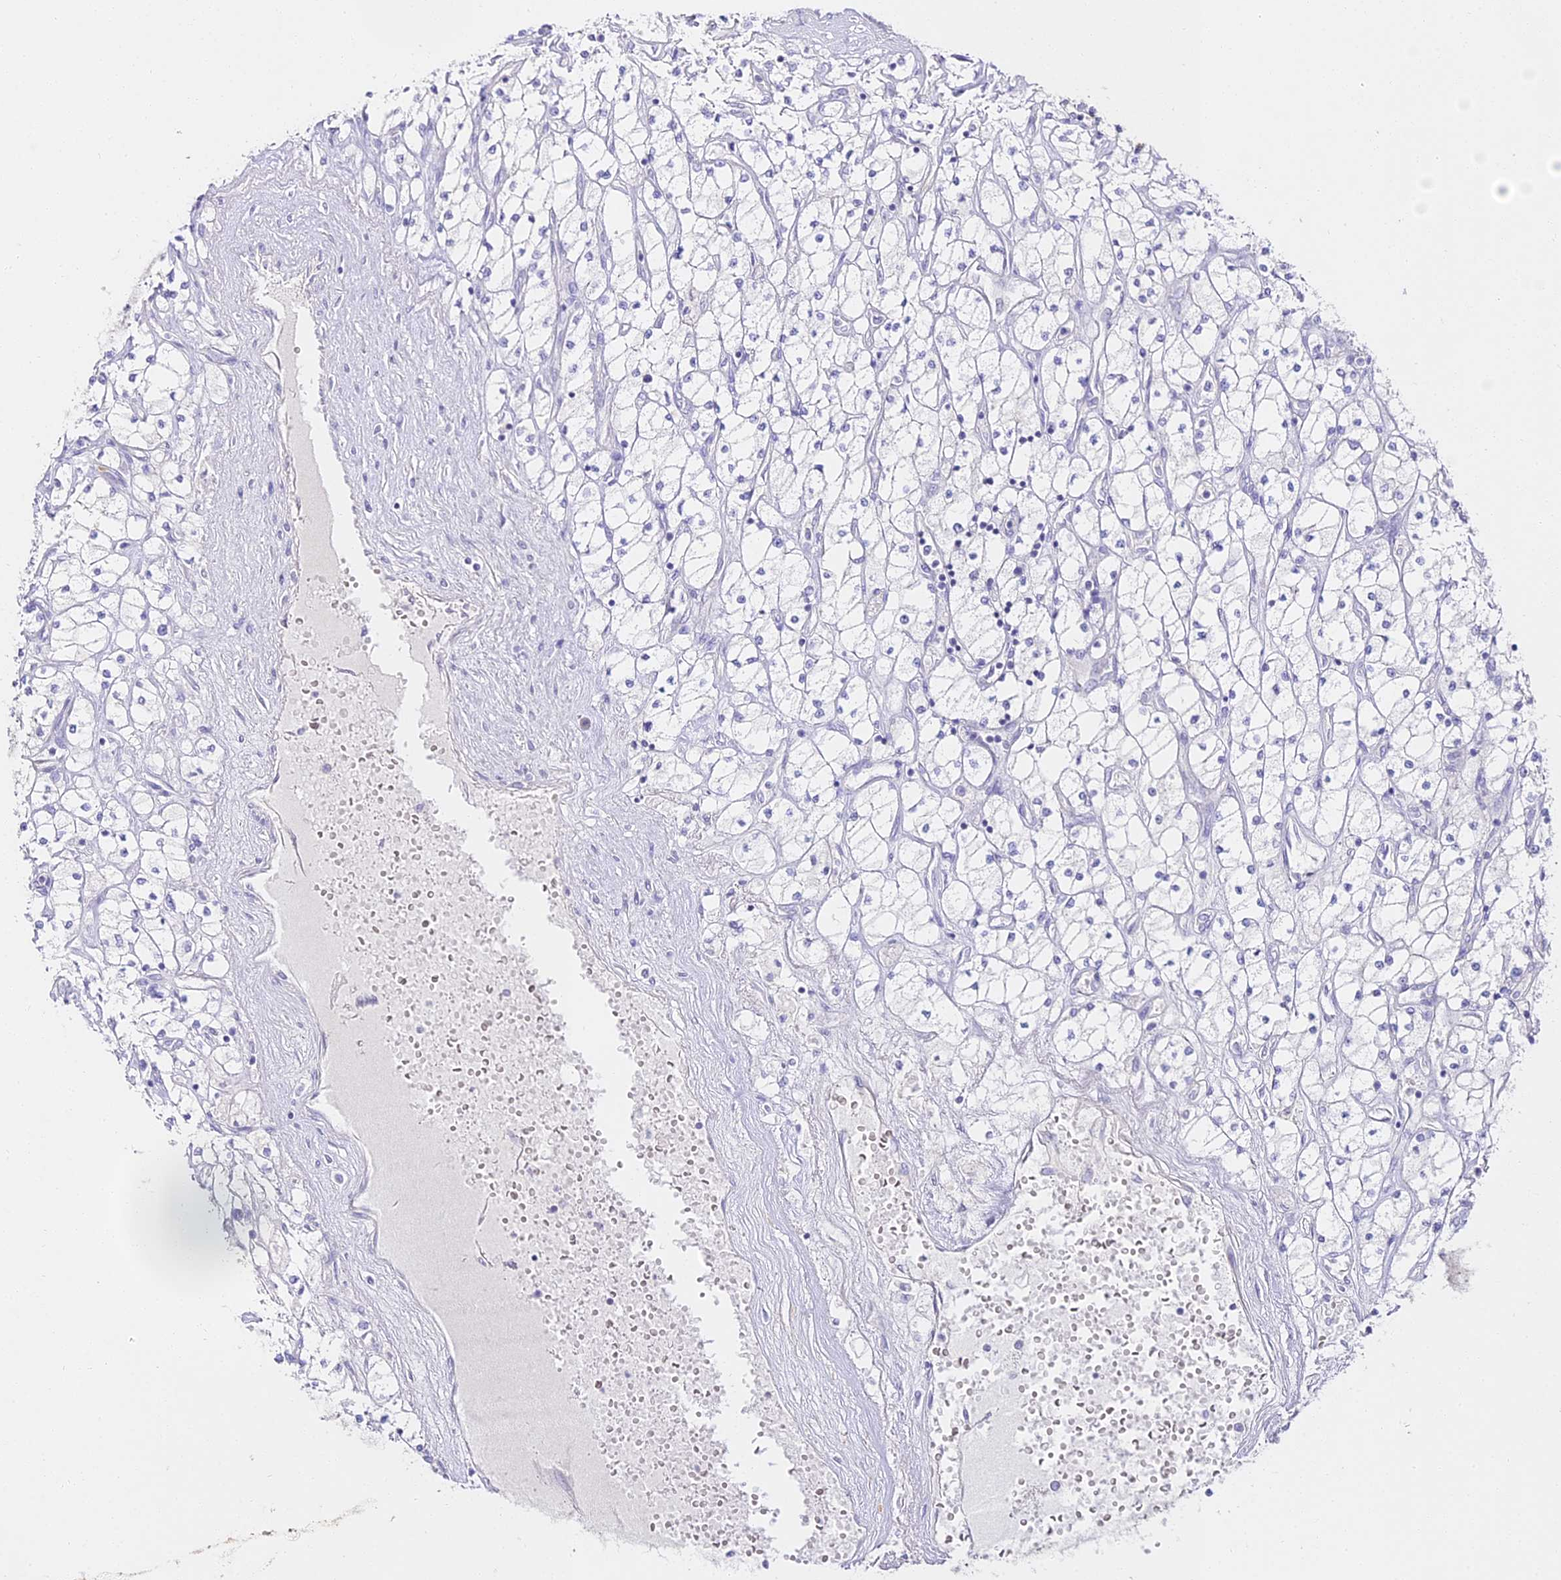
{"staining": {"intensity": "negative", "quantity": "none", "location": "none"}, "tissue": "renal cancer", "cell_type": "Tumor cells", "image_type": "cancer", "snomed": [{"axis": "morphology", "description": "Adenocarcinoma, NOS"}, {"axis": "topography", "description": "Kidney"}], "caption": "The micrograph exhibits no staining of tumor cells in renal cancer.", "gene": "ALPG", "patient": {"sex": "male", "age": 80}}